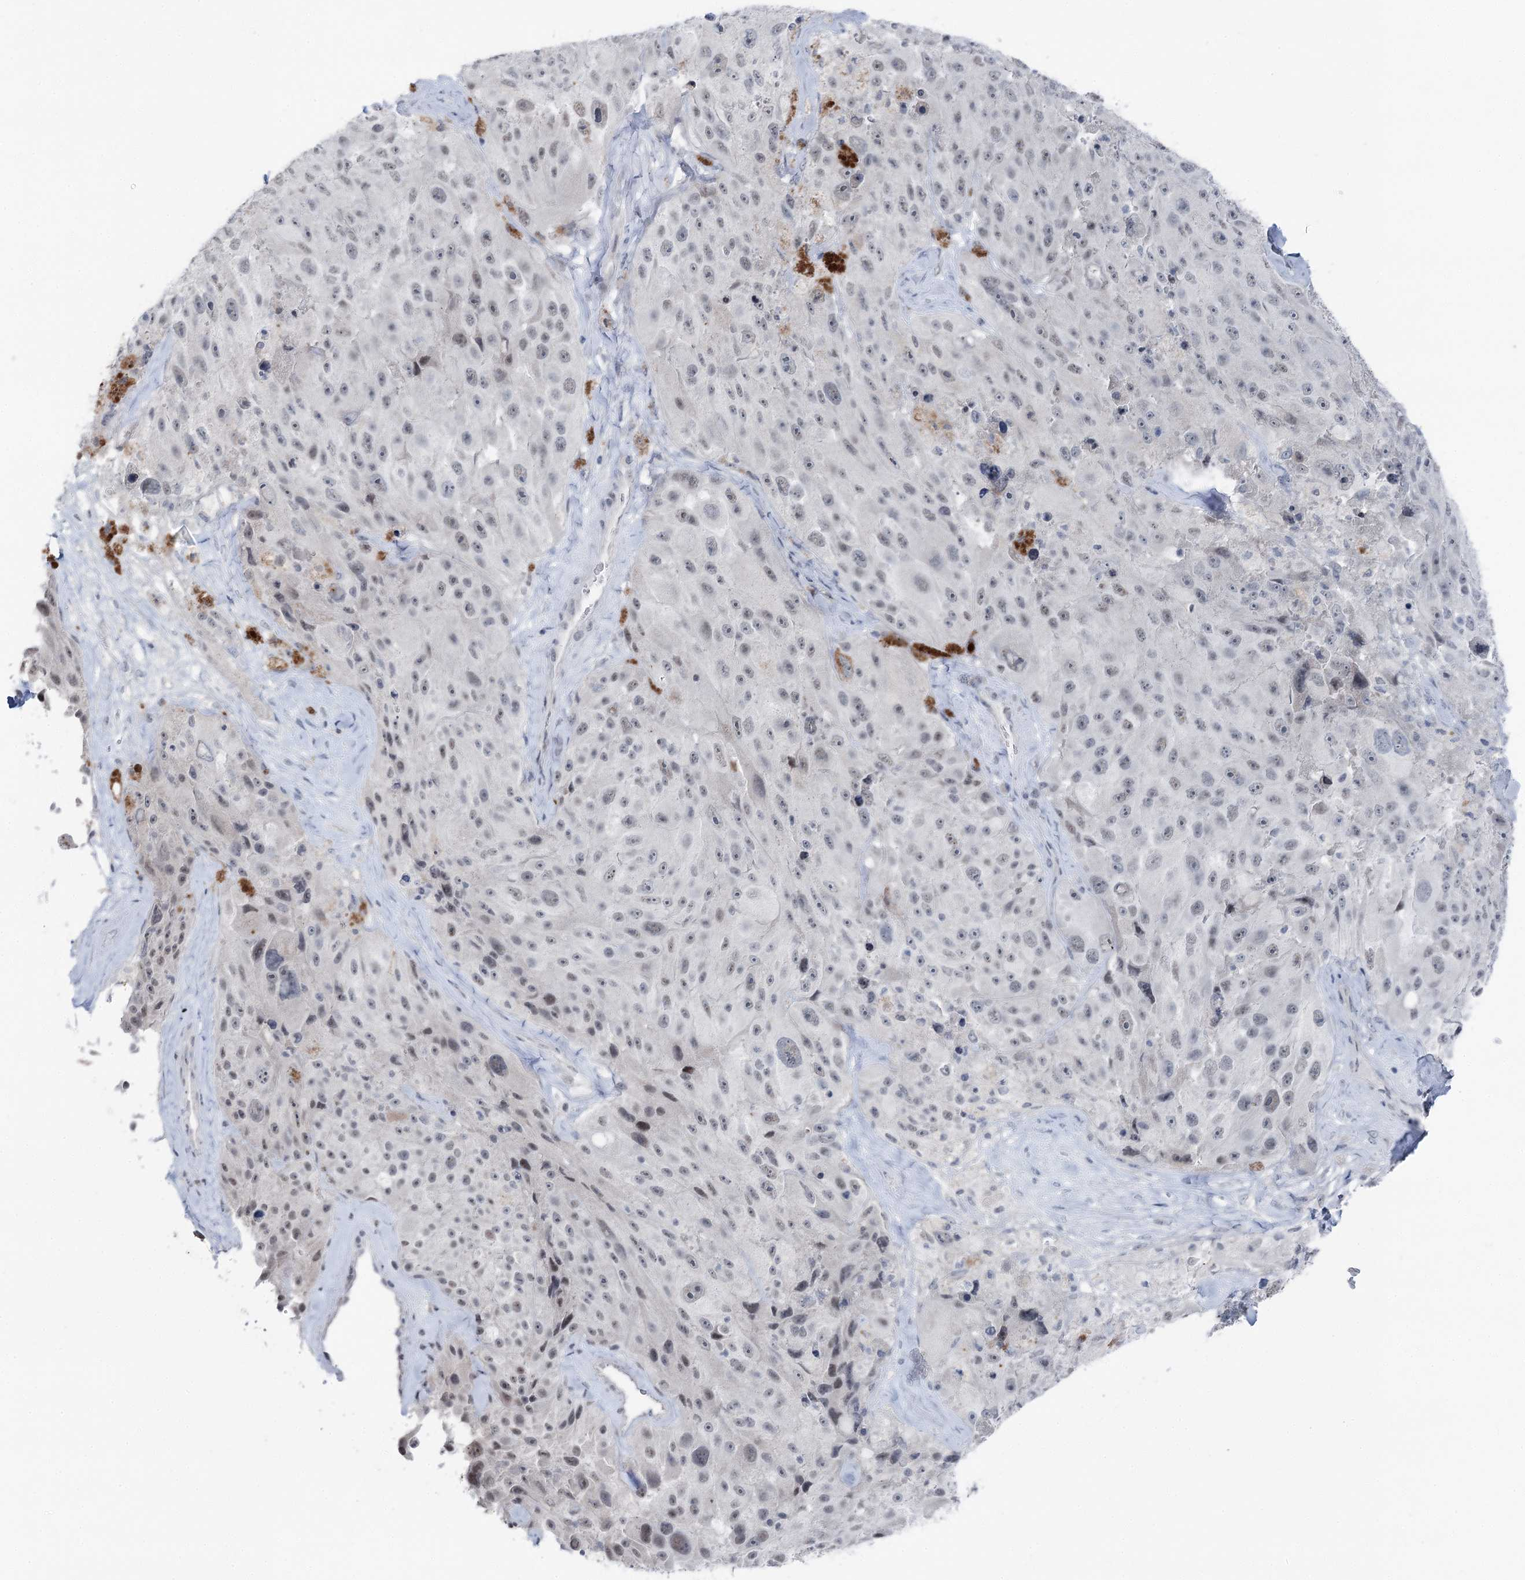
{"staining": {"intensity": "negative", "quantity": "none", "location": "none"}, "tissue": "melanoma", "cell_type": "Tumor cells", "image_type": "cancer", "snomed": [{"axis": "morphology", "description": "Malignant melanoma, Metastatic site"}, {"axis": "topography", "description": "Lymph node"}], "caption": "Melanoma was stained to show a protein in brown. There is no significant staining in tumor cells.", "gene": "STEEP1", "patient": {"sex": "male", "age": 62}}